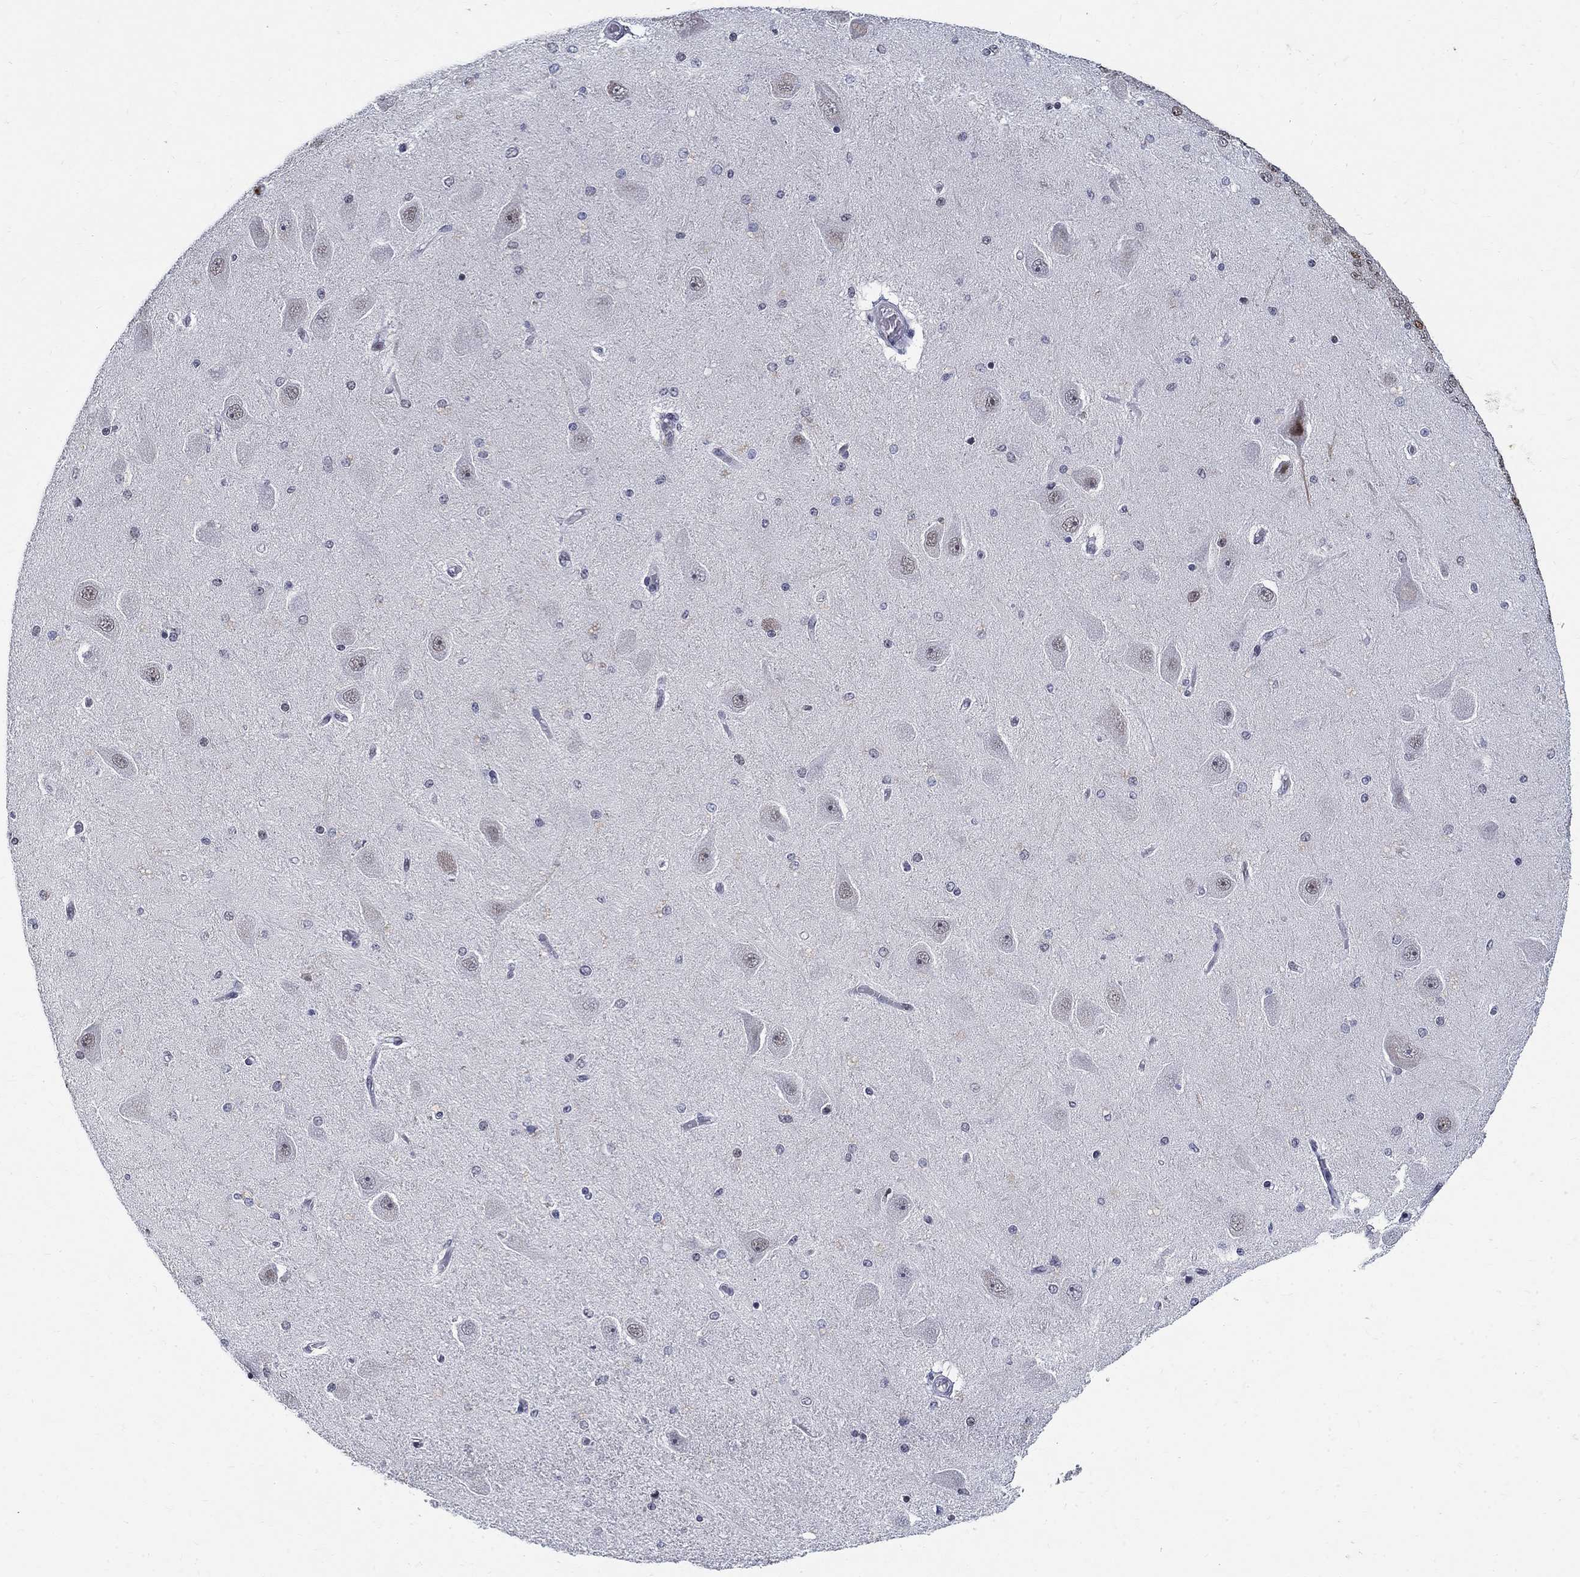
{"staining": {"intensity": "moderate", "quantity": "<25%", "location": "nuclear"}, "tissue": "hippocampus", "cell_type": "Glial cells", "image_type": "normal", "snomed": [{"axis": "morphology", "description": "Normal tissue, NOS"}, {"axis": "topography", "description": "Hippocampus"}], "caption": "This photomicrograph displays unremarkable hippocampus stained with IHC to label a protein in brown. The nuclear of glial cells show moderate positivity for the protein. Nuclei are counter-stained blue.", "gene": "BHLHE22", "patient": {"sex": "female", "age": 54}}